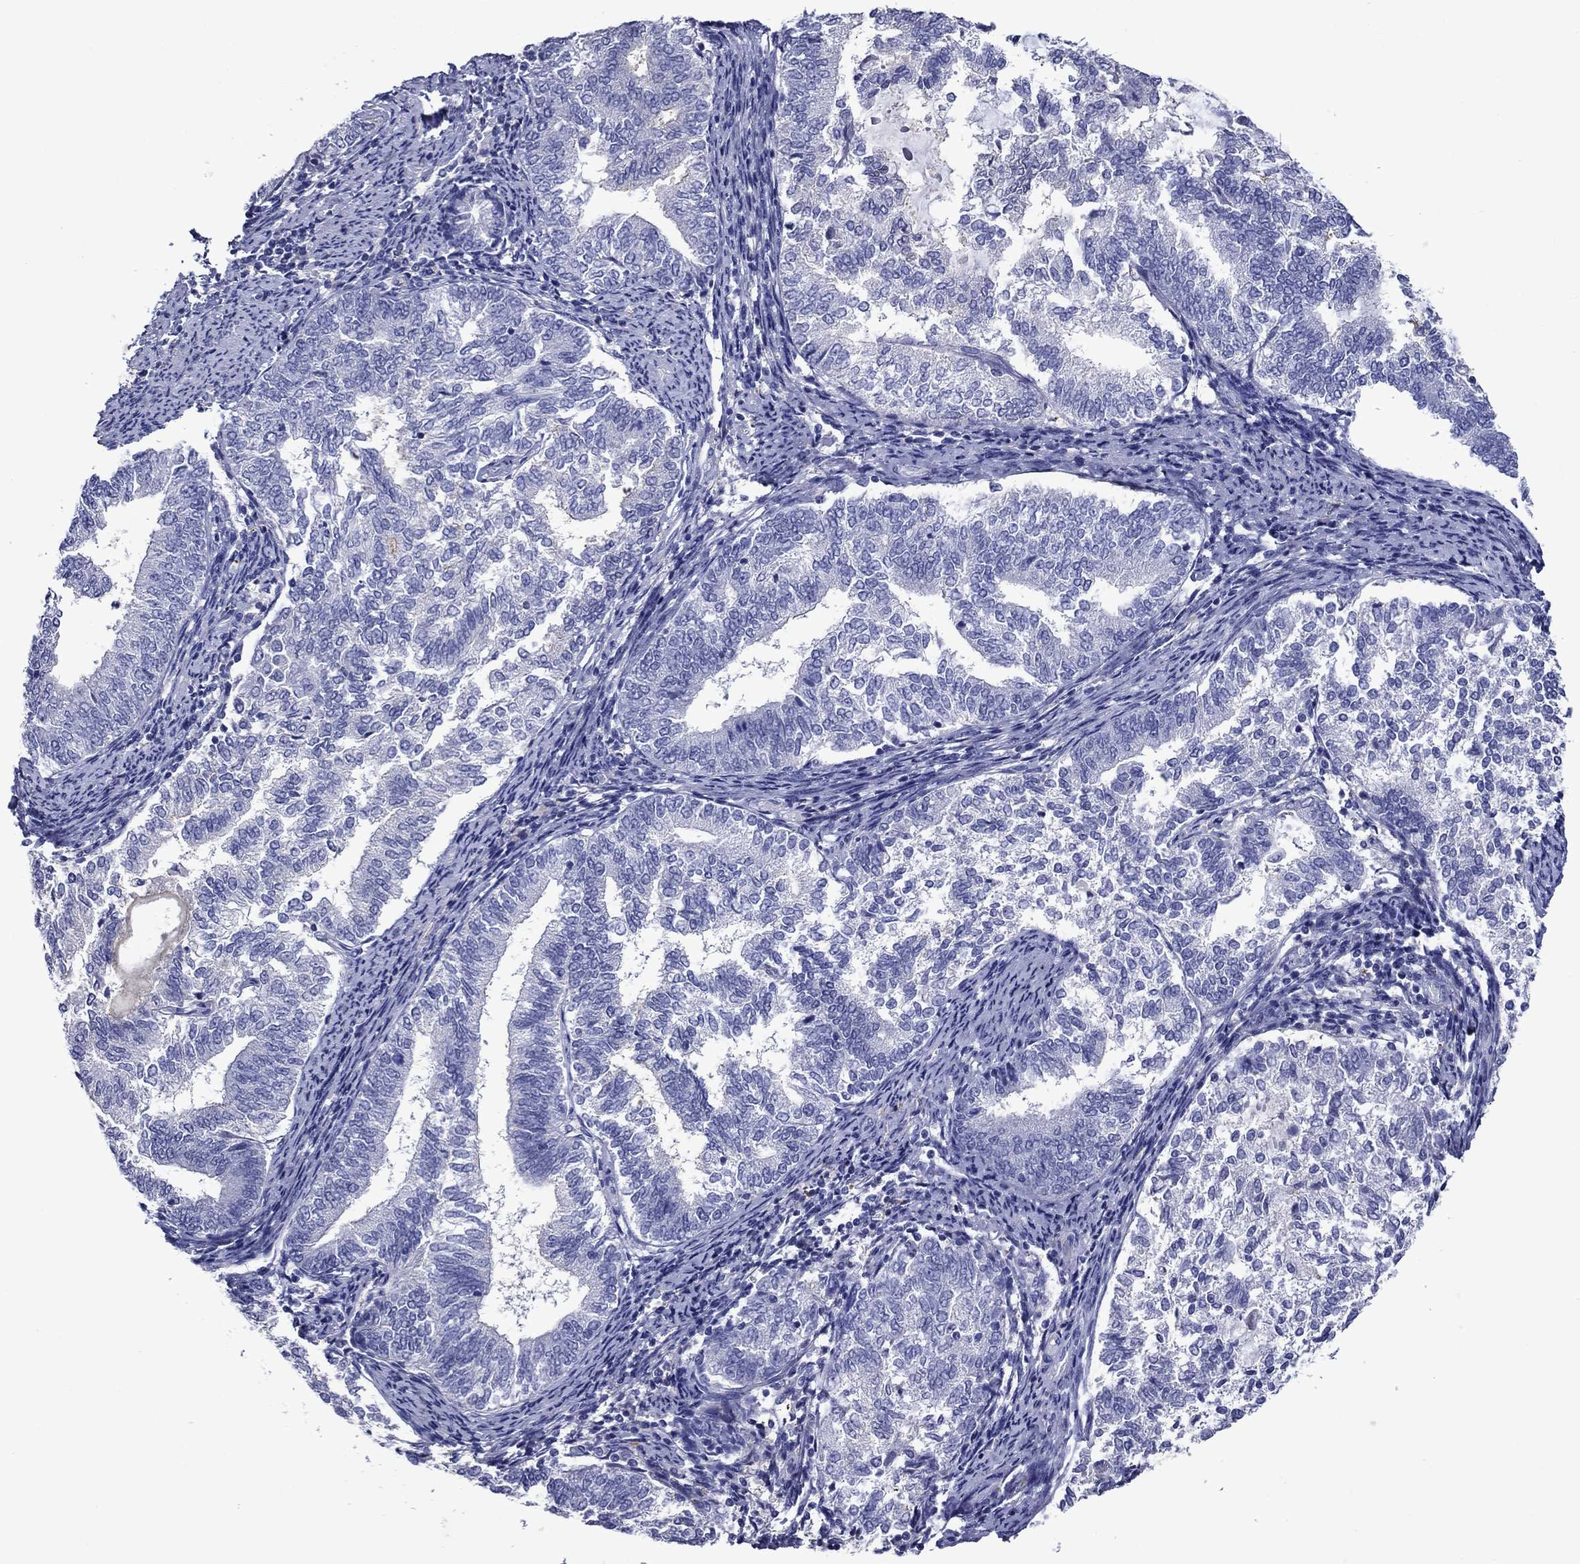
{"staining": {"intensity": "negative", "quantity": "none", "location": "none"}, "tissue": "endometrial cancer", "cell_type": "Tumor cells", "image_type": "cancer", "snomed": [{"axis": "morphology", "description": "Adenocarcinoma, NOS"}, {"axis": "topography", "description": "Endometrium"}], "caption": "Protein analysis of adenocarcinoma (endometrial) demonstrates no significant expression in tumor cells.", "gene": "CNDP1", "patient": {"sex": "female", "age": 65}}